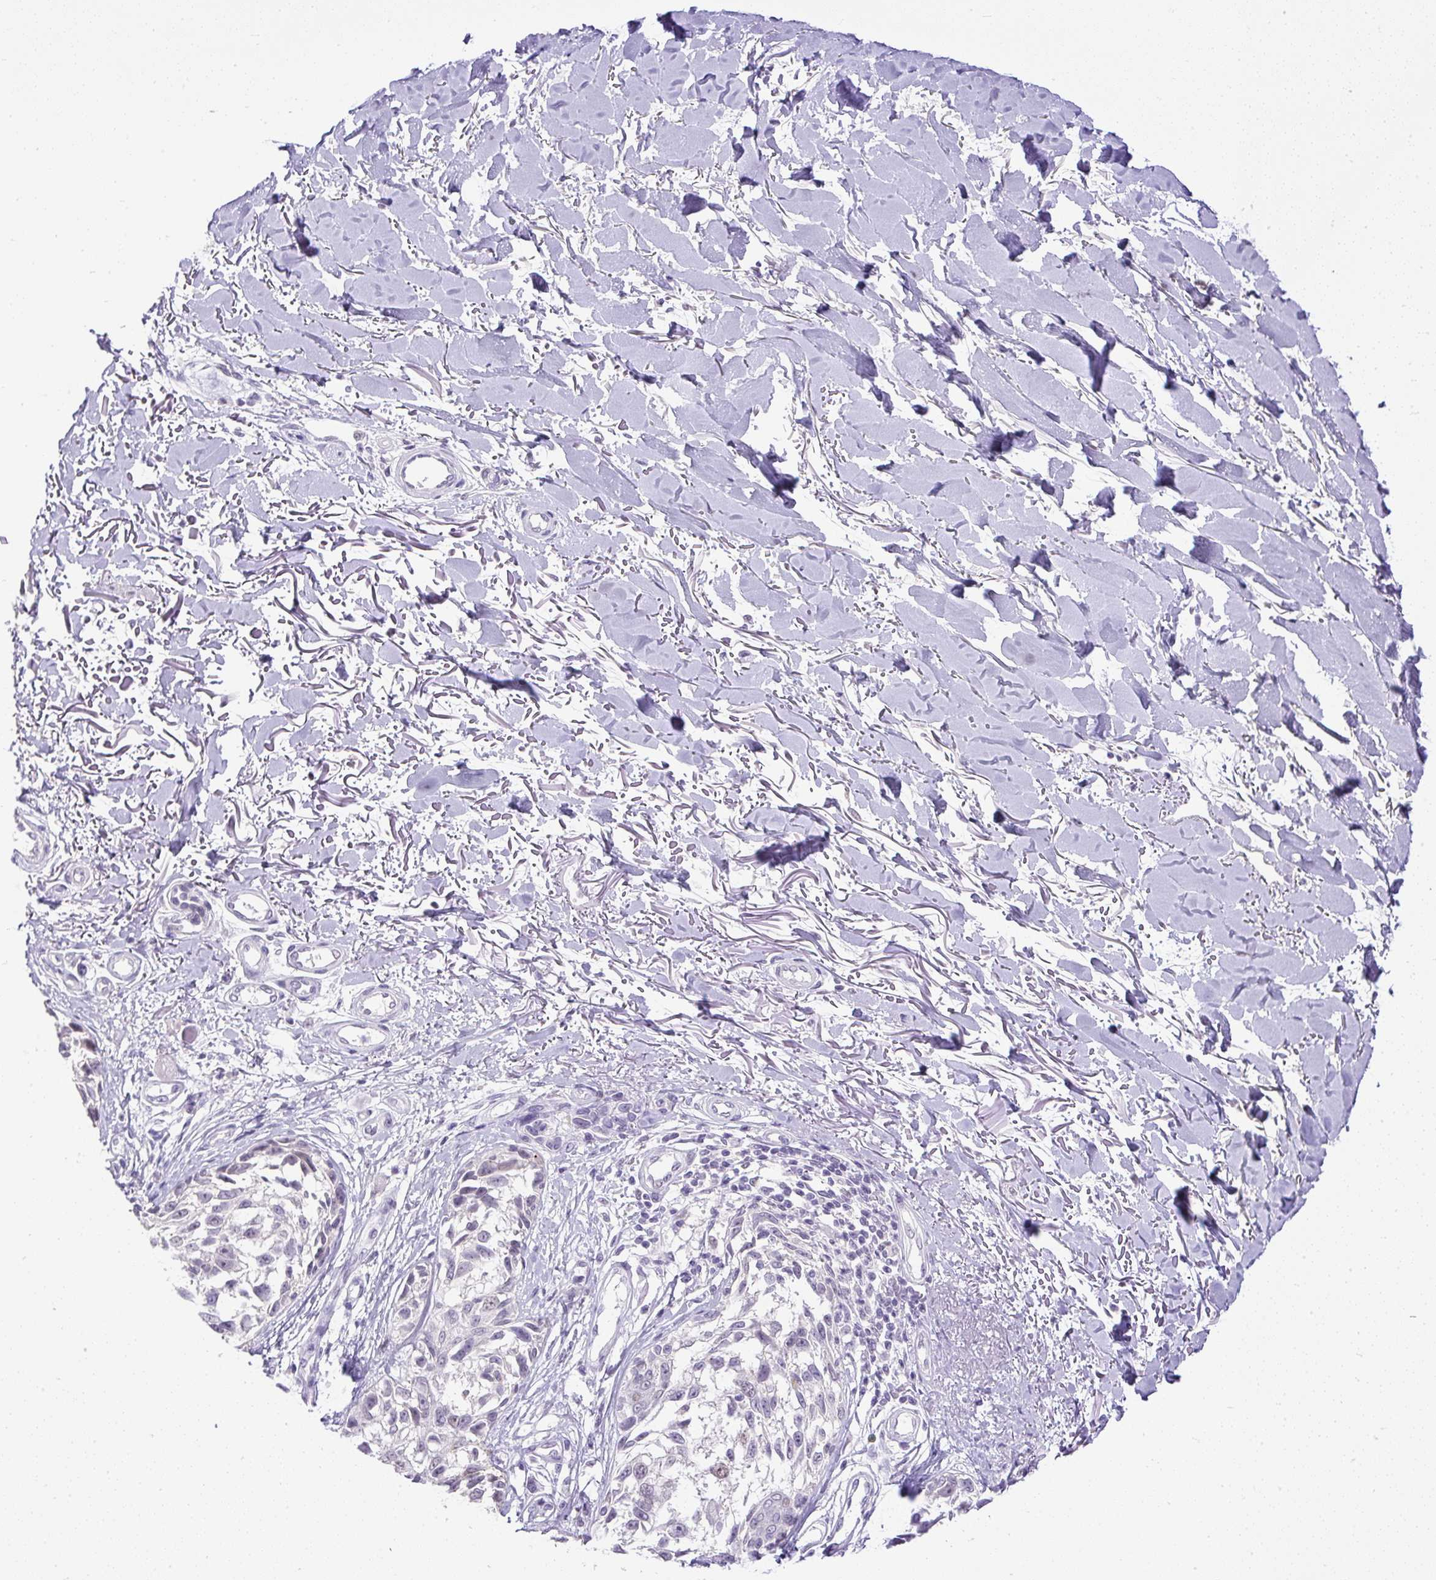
{"staining": {"intensity": "negative", "quantity": "none", "location": "none"}, "tissue": "melanoma", "cell_type": "Tumor cells", "image_type": "cancer", "snomed": [{"axis": "morphology", "description": "Malignant melanoma, NOS"}, {"axis": "topography", "description": "Skin"}], "caption": "This micrograph is of melanoma stained with IHC to label a protein in brown with the nuclei are counter-stained blue. There is no expression in tumor cells.", "gene": "WNT10B", "patient": {"sex": "male", "age": 73}}